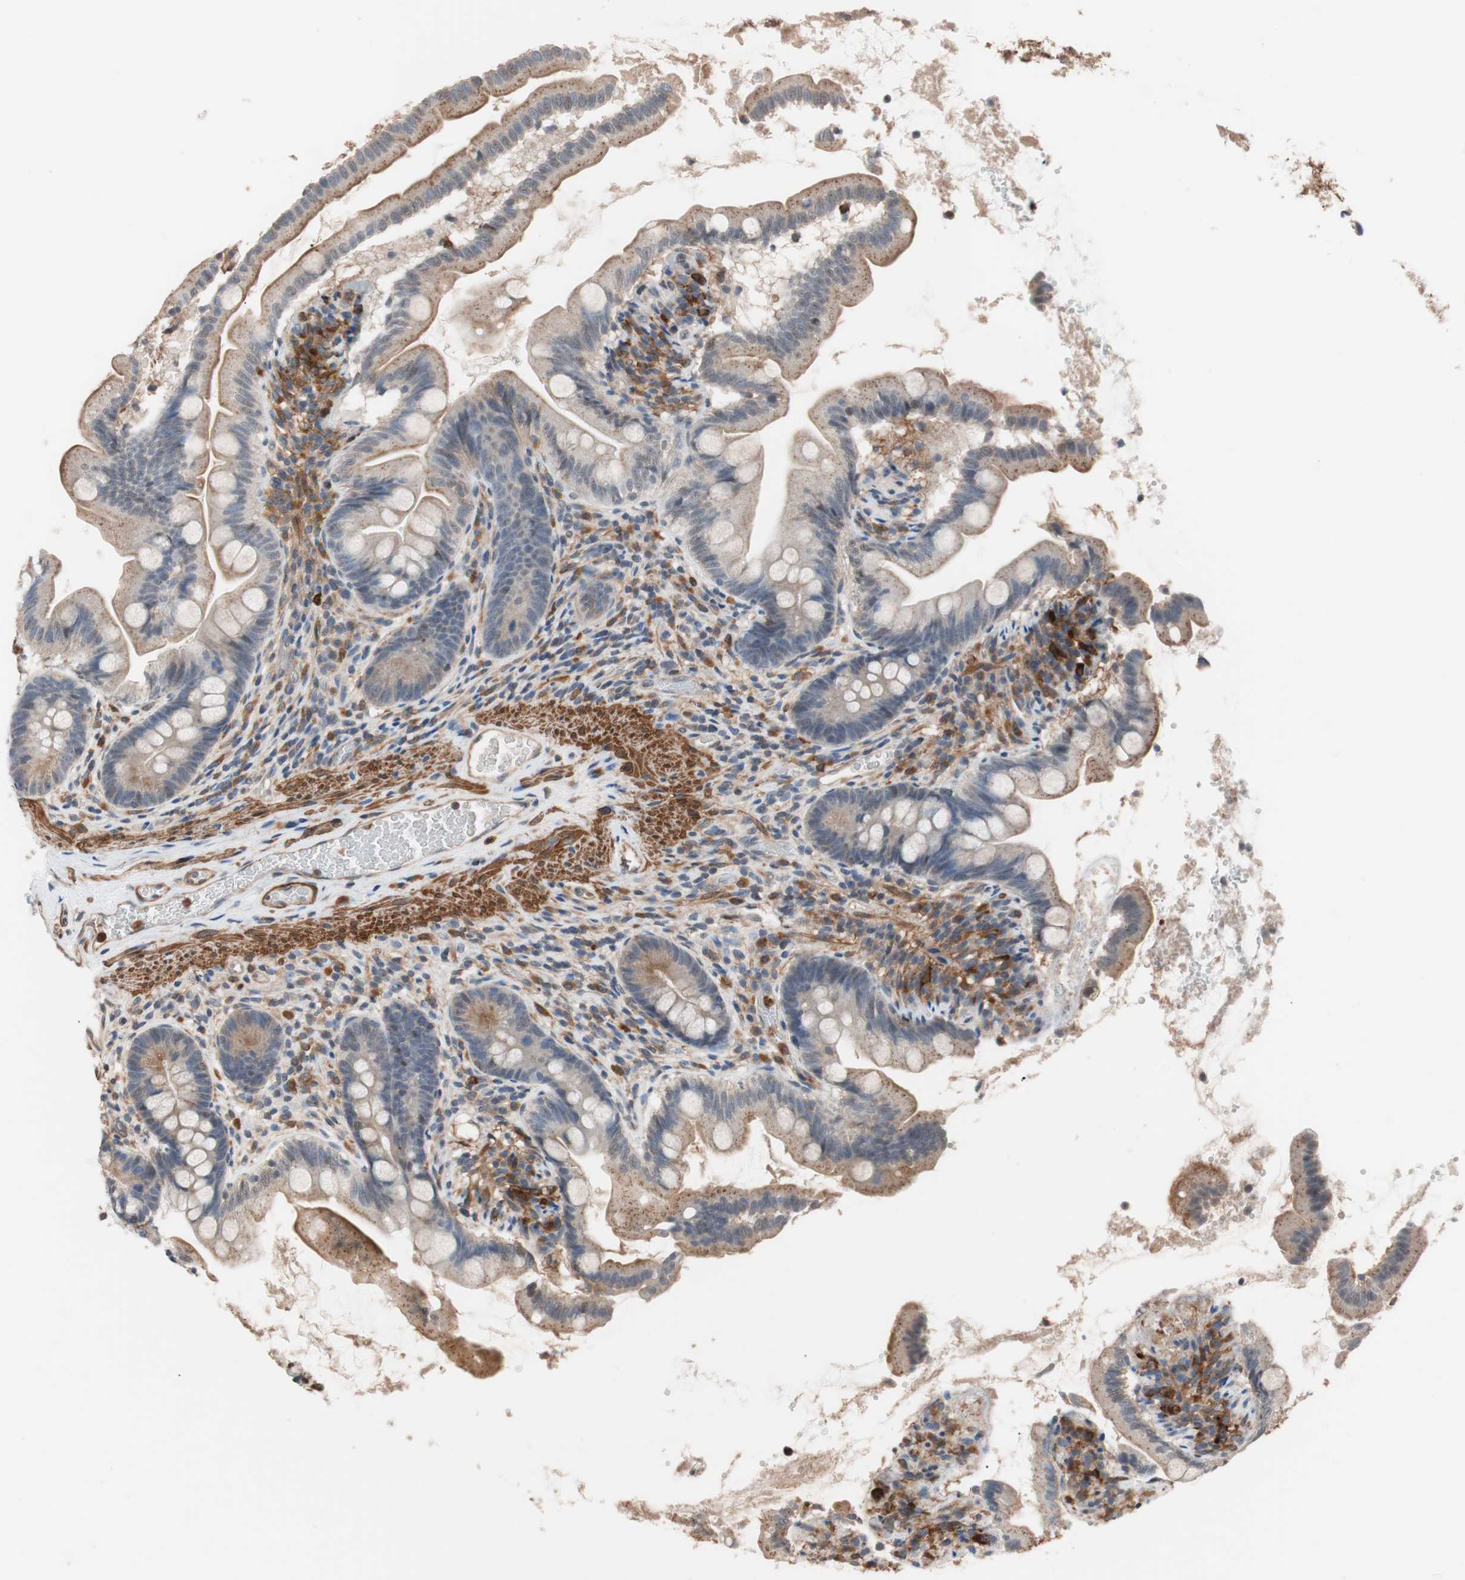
{"staining": {"intensity": "weak", "quantity": "25%-75%", "location": "cytoplasmic/membranous"}, "tissue": "small intestine", "cell_type": "Glandular cells", "image_type": "normal", "snomed": [{"axis": "morphology", "description": "Normal tissue, NOS"}, {"axis": "topography", "description": "Small intestine"}], "caption": "Glandular cells show weak cytoplasmic/membranous expression in about 25%-75% of cells in unremarkable small intestine. (Brightfield microscopy of DAB IHC at high magnification).", "gene": "LITAF", "patient": {"sex": "female", "age": 56}}